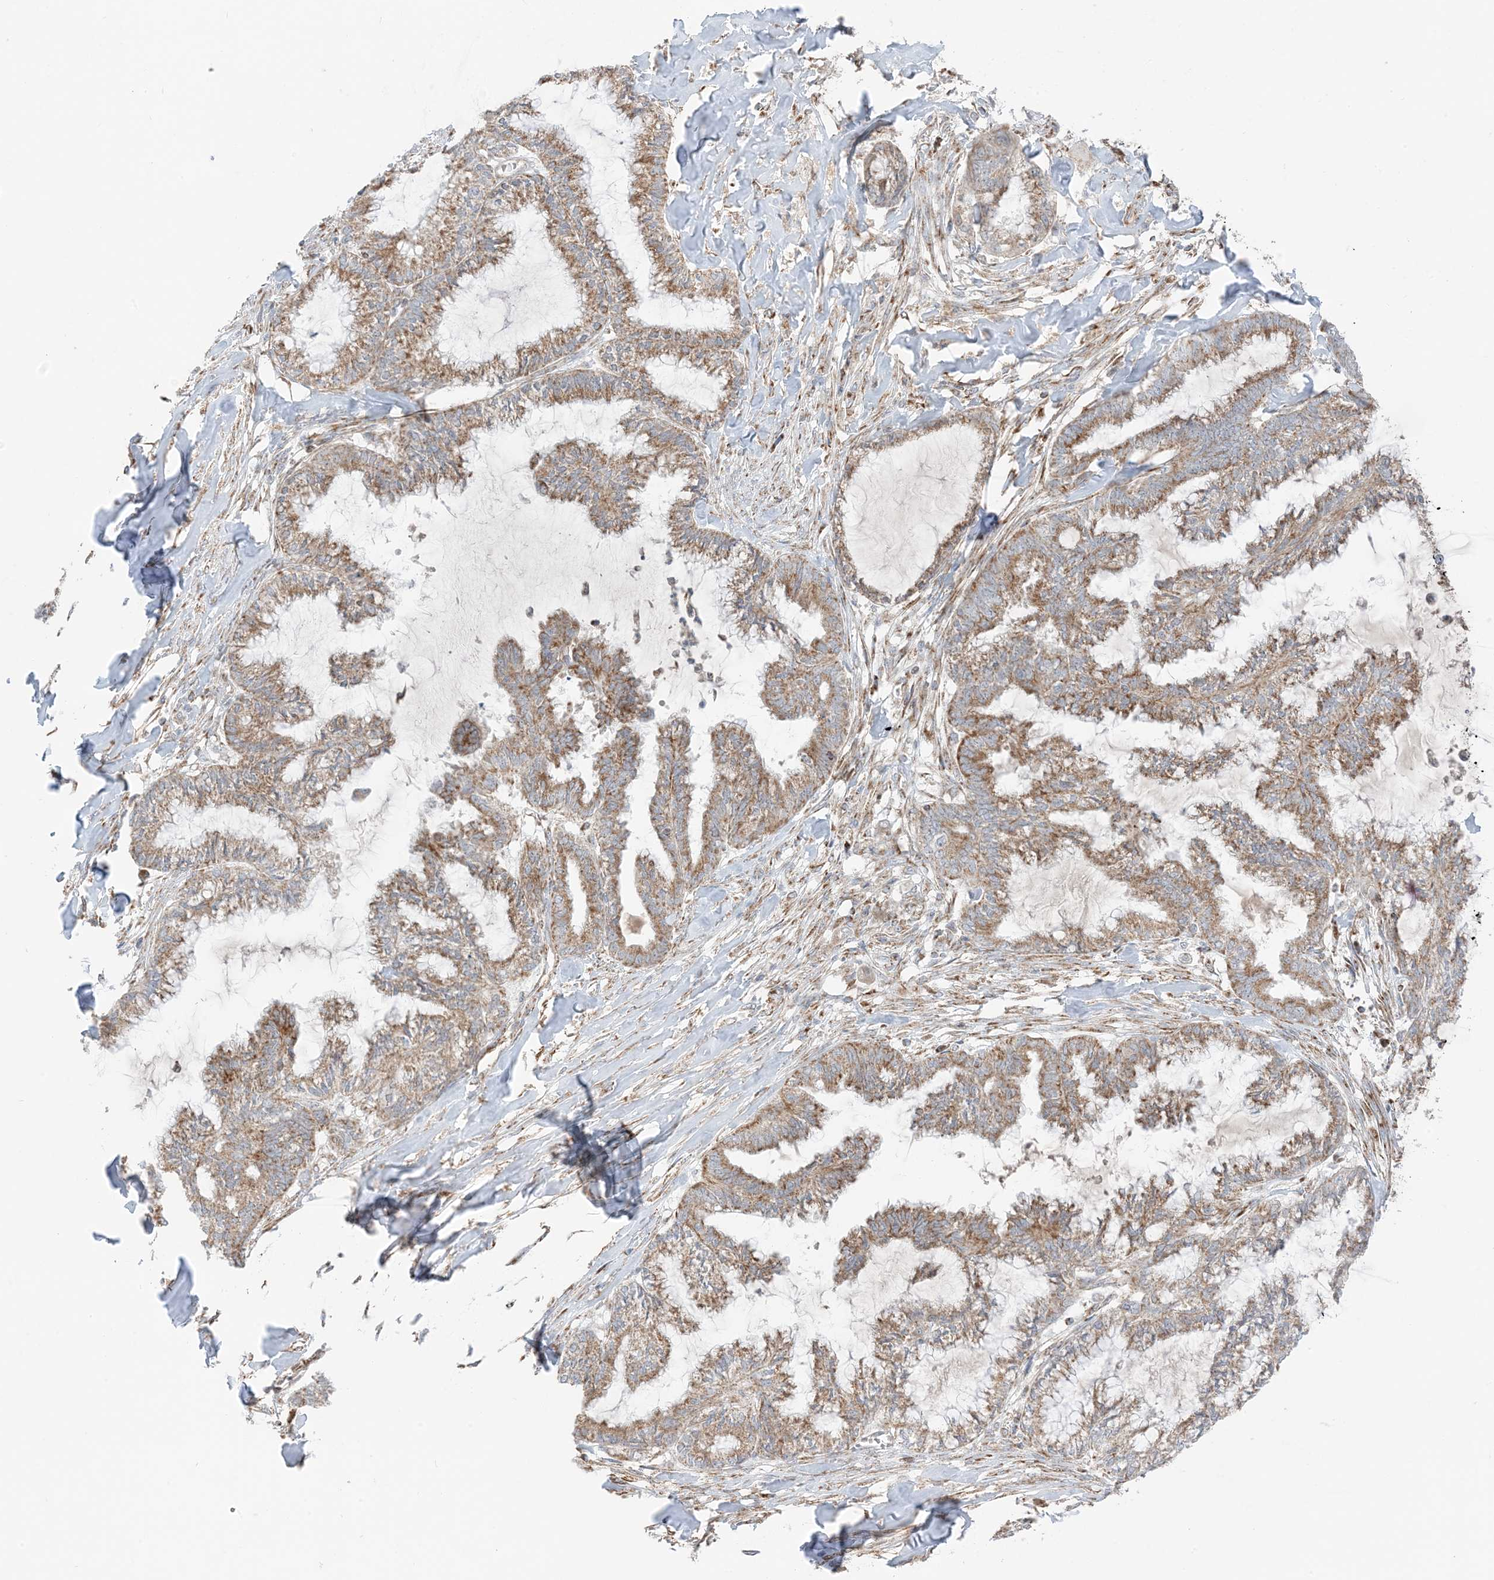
{"staining": {"intensity": "moderate", "quantity": ">75%", "location": "cytoplasmic/membranous"}, "tissue": "endometrial cancer", "cell_type": "Tumor cells", "image_type": "cancer", "snomed": [{"axis": "morphology", "description": "Adenocarcinoma, NOS"}, {"axis": "topography", "description": "Endometrium"}], "caption": "Protein staining demonstrates moderate cytoplasmic/membranous expression in about >75% of tumor cells in endometrial cancer.", "gene": "SLC25A12", "patient": {"sex": "female", "age": 86}}